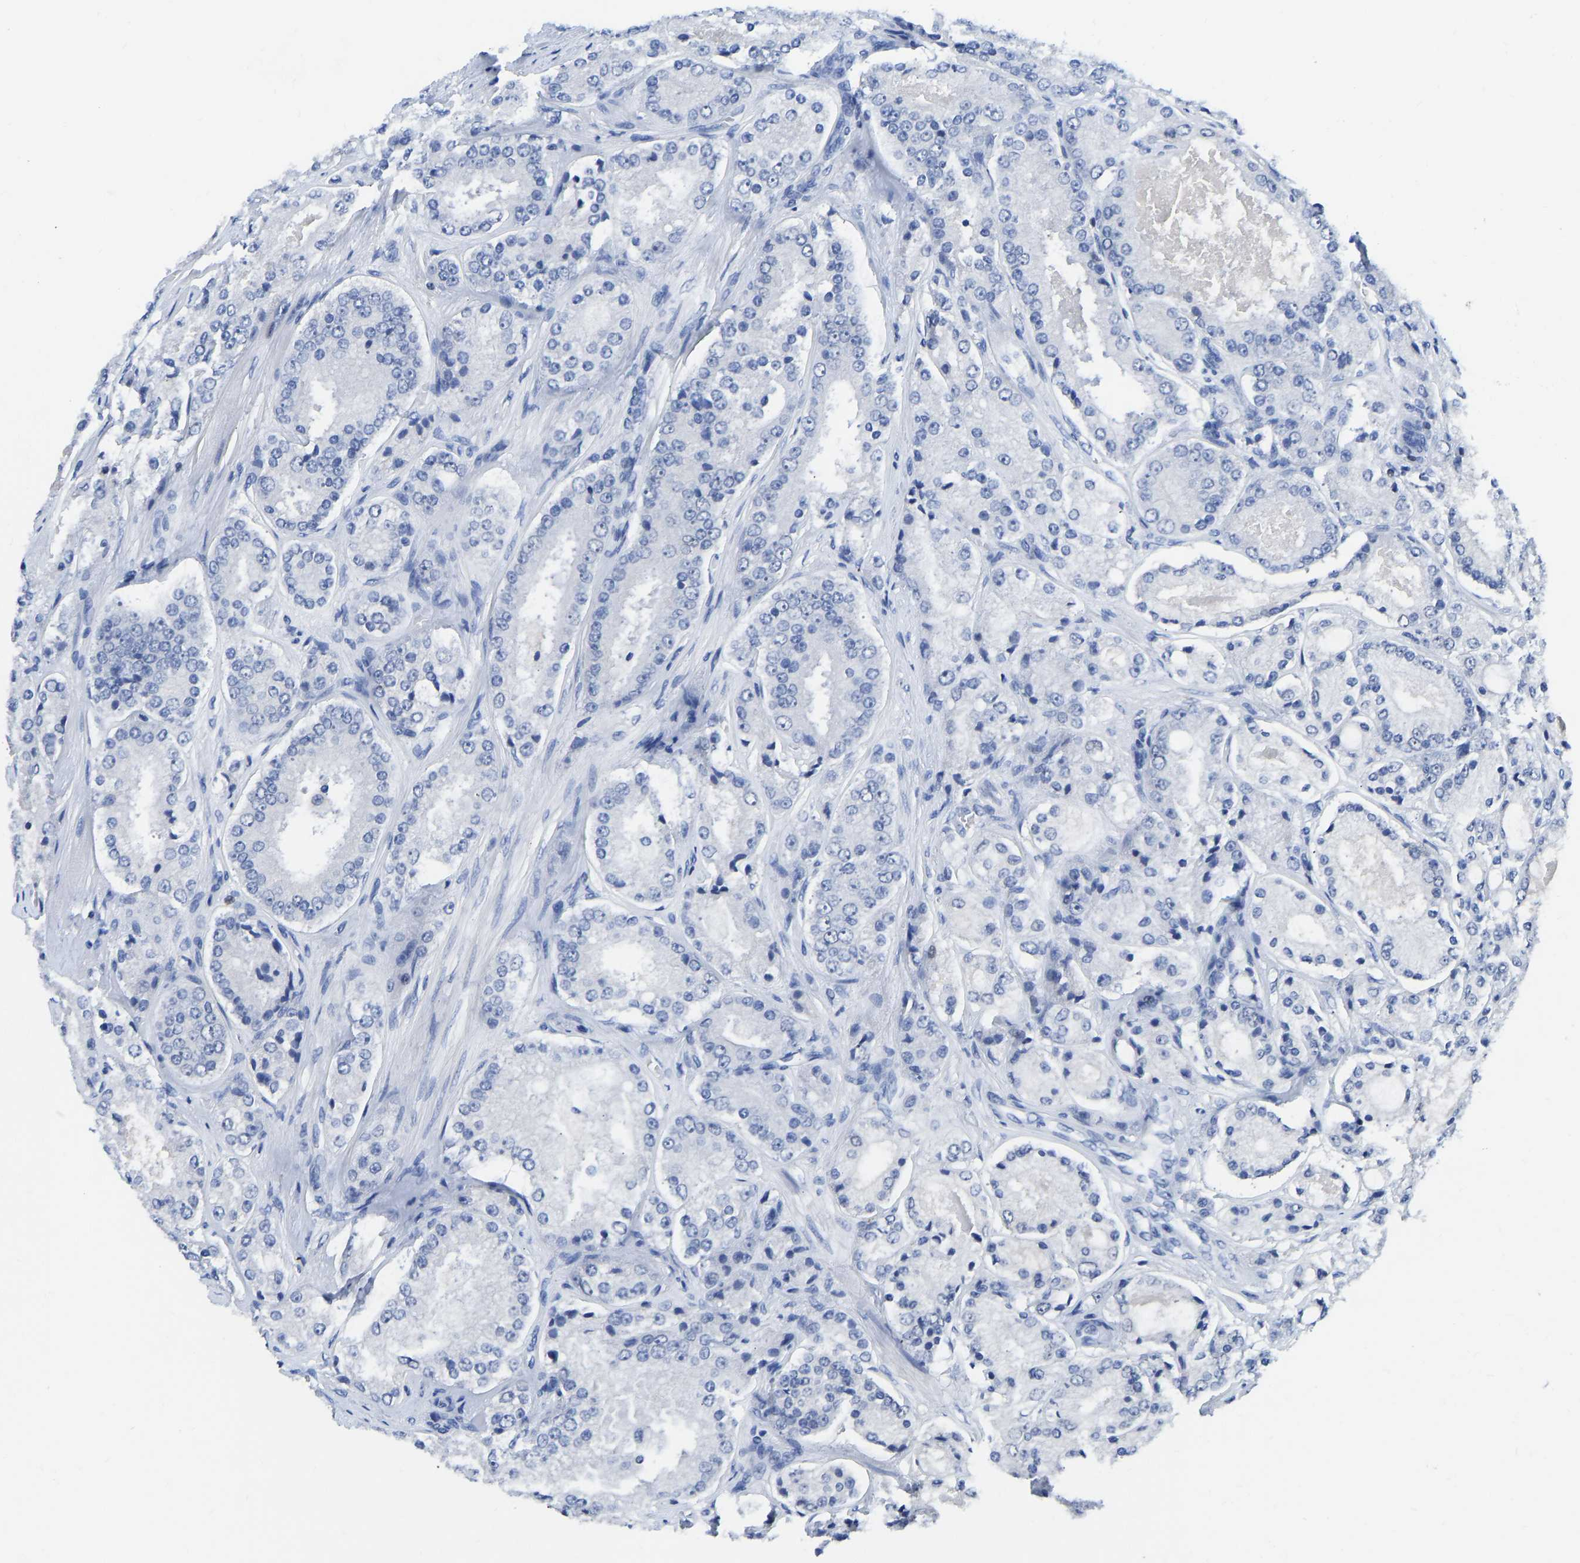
{"staining": {"intensity": "negative", "quantity": "none", "location": "none"}, "tissue": "prostate cancer", "cell_type": "Tumor cells", "image_type": "cancer", "snomed": [{"axis": "morphology", "description": "Adenocarcinoma, High grade"}, {"axis": "topography", "description": "Prostate"}], "caption": "This is a photomicrograph of IHC staining of prostate cancer (high-grade adenocarcinoma), which shows no expression in tumor cells.", "gene": "TCF7", "patient": {"sex": "male", "age": 65}}